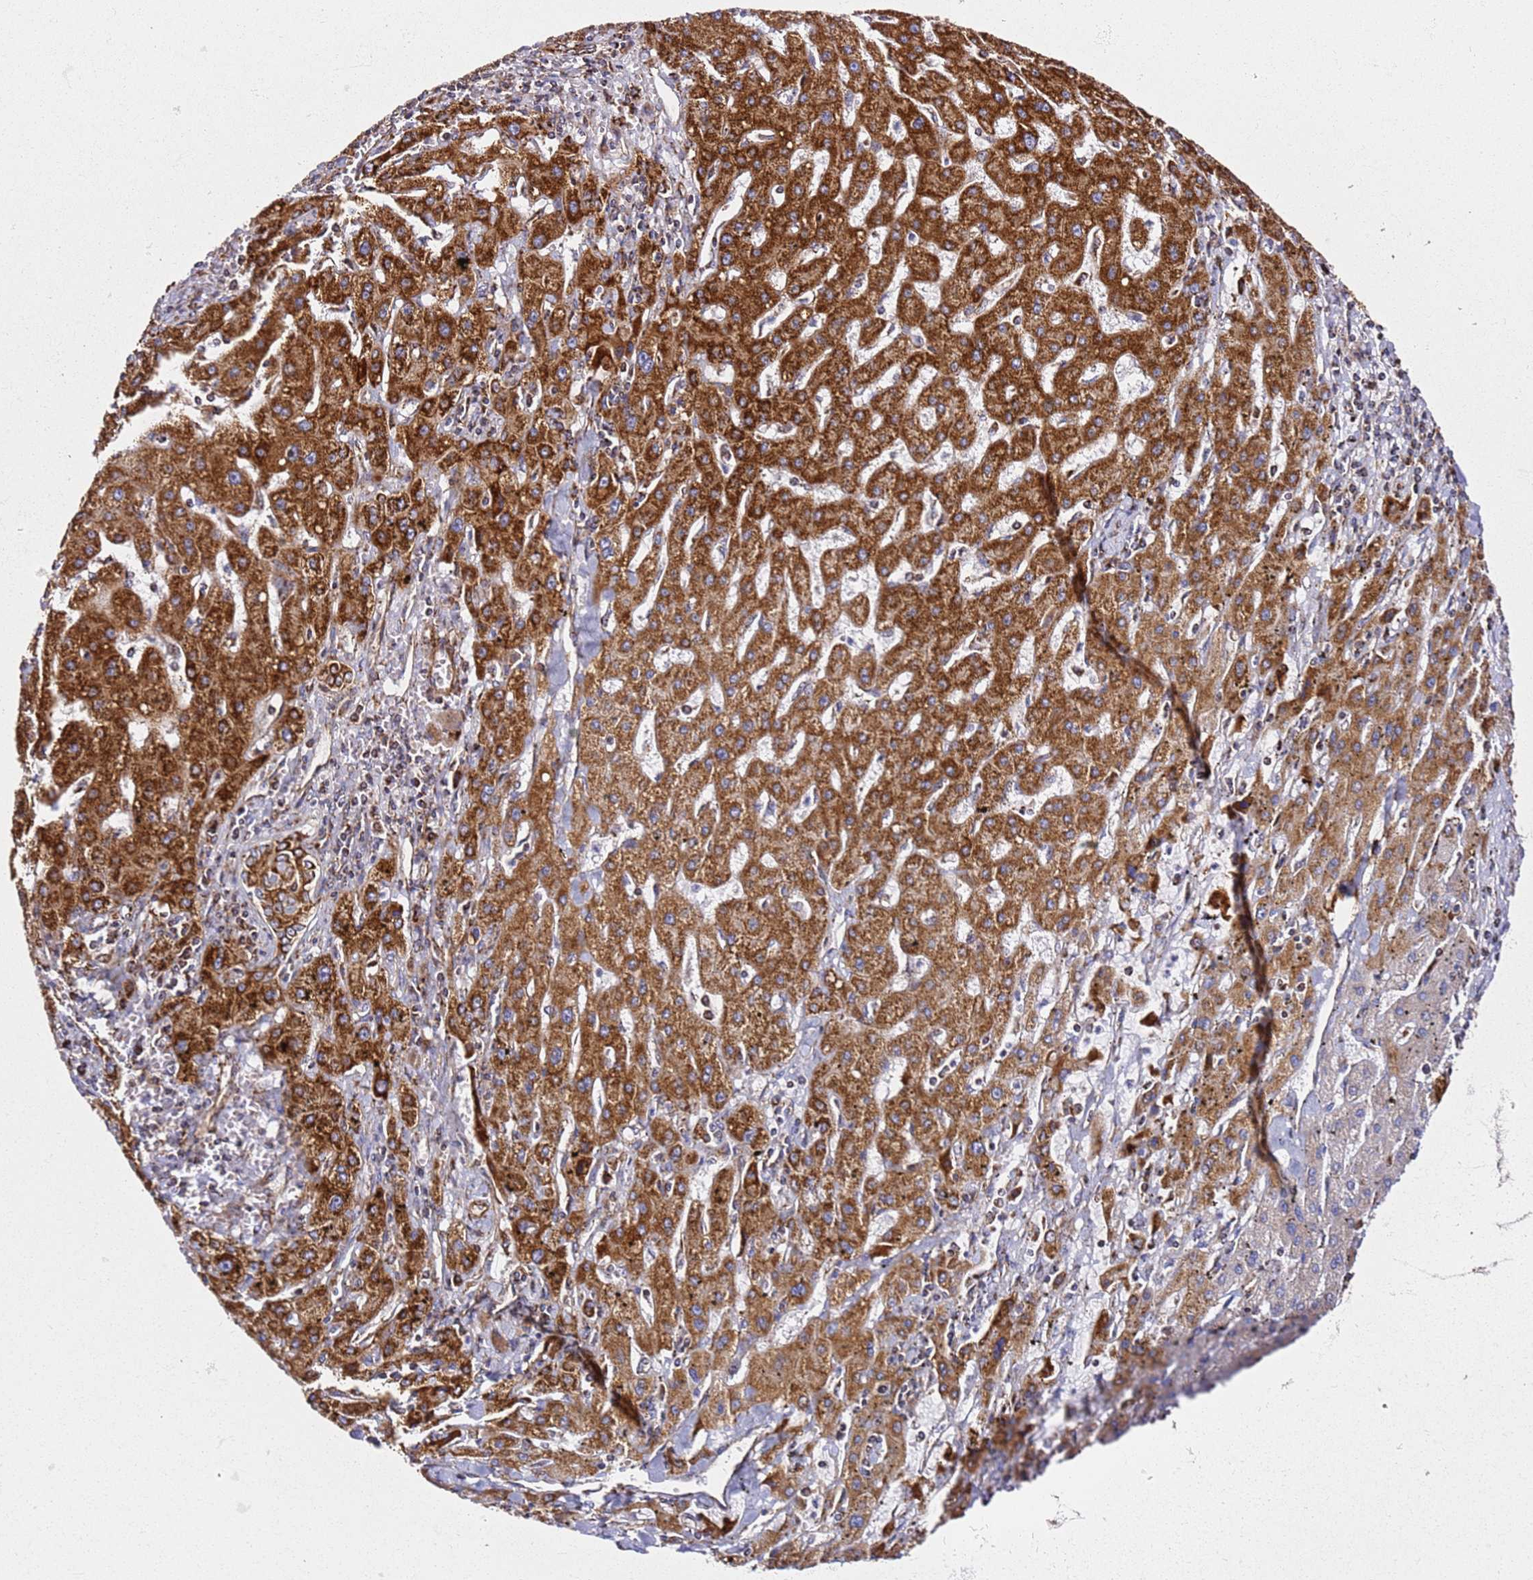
{"staining": {"intensity": "strong", "quantity": ">75%", "location": "cytoplasmic/membranous"}, "tissue": "liver cancer", "cell_type": "Tumor cells", "image_type": "cancer", "snomed": [{"axis": "morphology", "description": "Carcinoma, Hepatocellular, NOS"}, {"axis": "topography", "description": "Liver"}], "caption": "Immunohistochemical staining of human liver cancer (hepatocellular carcinoma) displays high levels of strong cytoplasmic/membranous staining in approximately >75% of tumor cells.", "gene": "NDUFA3", "patient": {"sex": "male", "age": 72}}